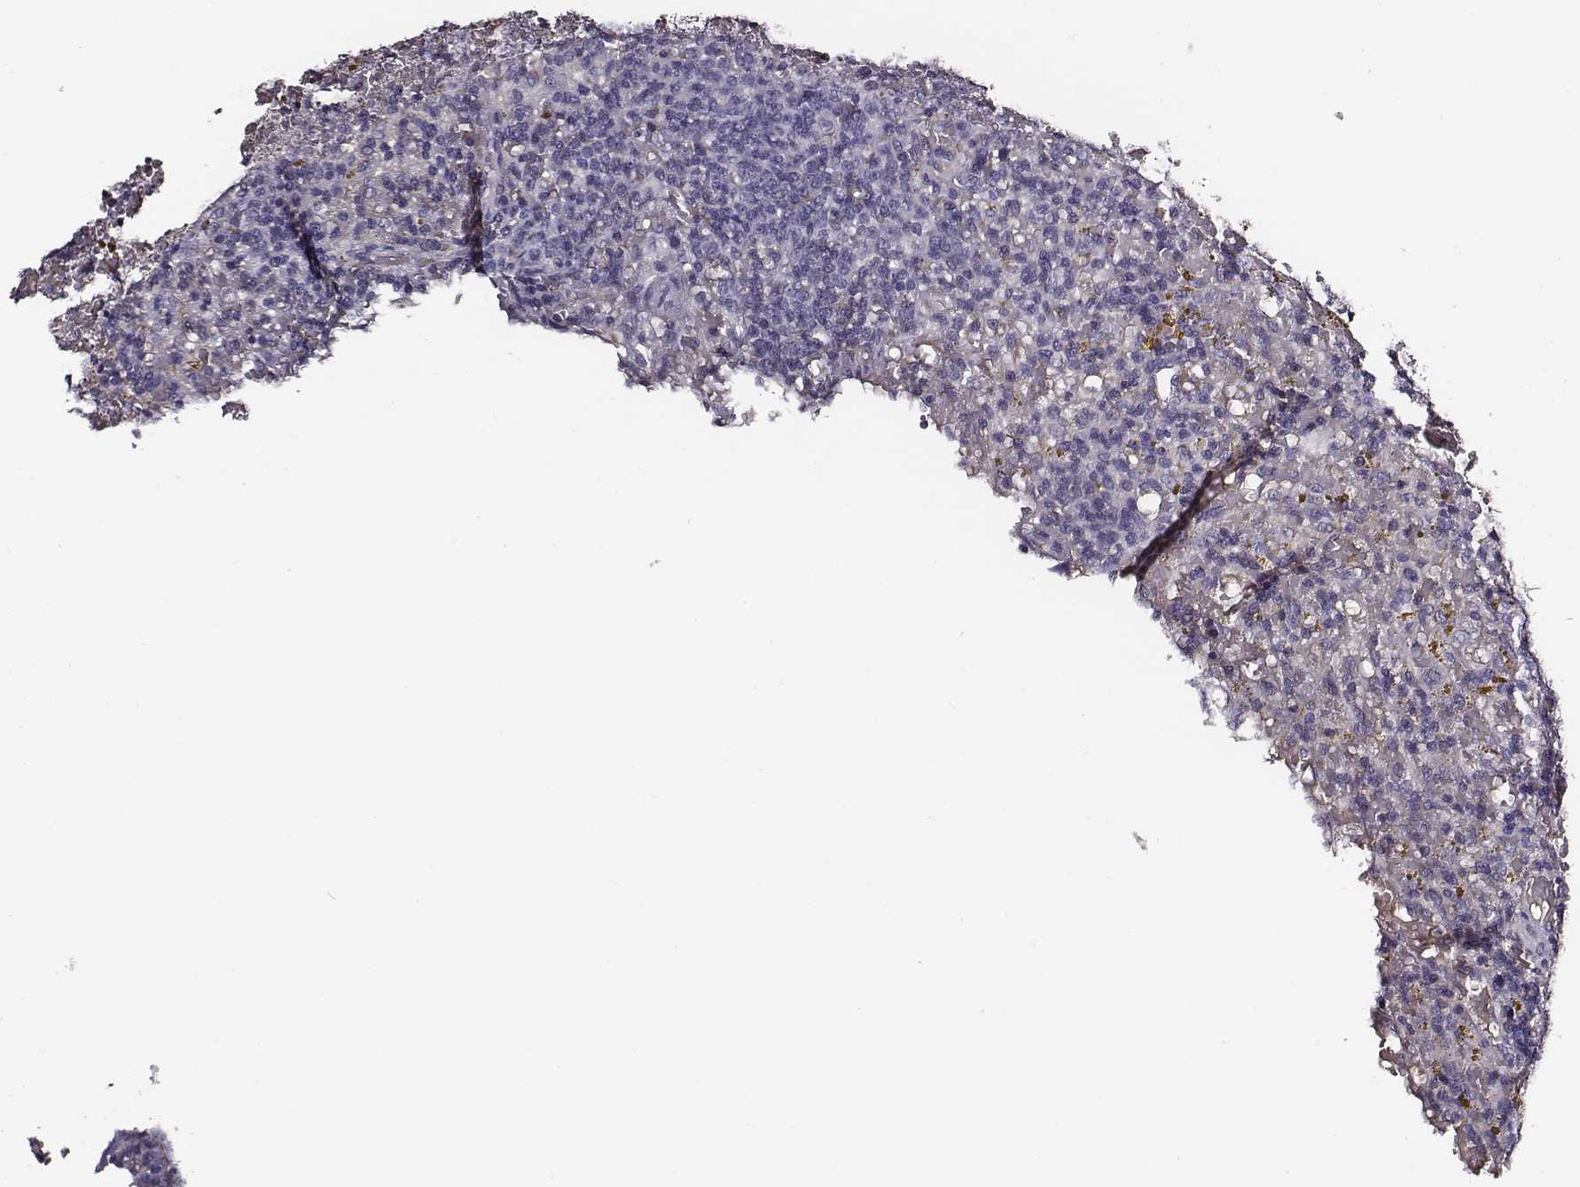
{"staining": {"intensity": "negative", "quantity": "none", "location": "none"}, "tissue": "lymphoma", "cell_type": "Tumor cells", "image_type": "cancer", "snomed": [{"axis": "morphology", "description": "Malignant lymphoma, non-Hodgkin's type, Low grade"}, {"axis": "topography", "description": "Spleen"}], "caption": "There is no significant staining in tumor cells of low-grade malignant lymphoma, non-Hodgkin's type. (DAB immunohistochemistry with hematoxylin counter stain).", "gene": "AADAT", "patient": {"sex": "female", "age": 65}}